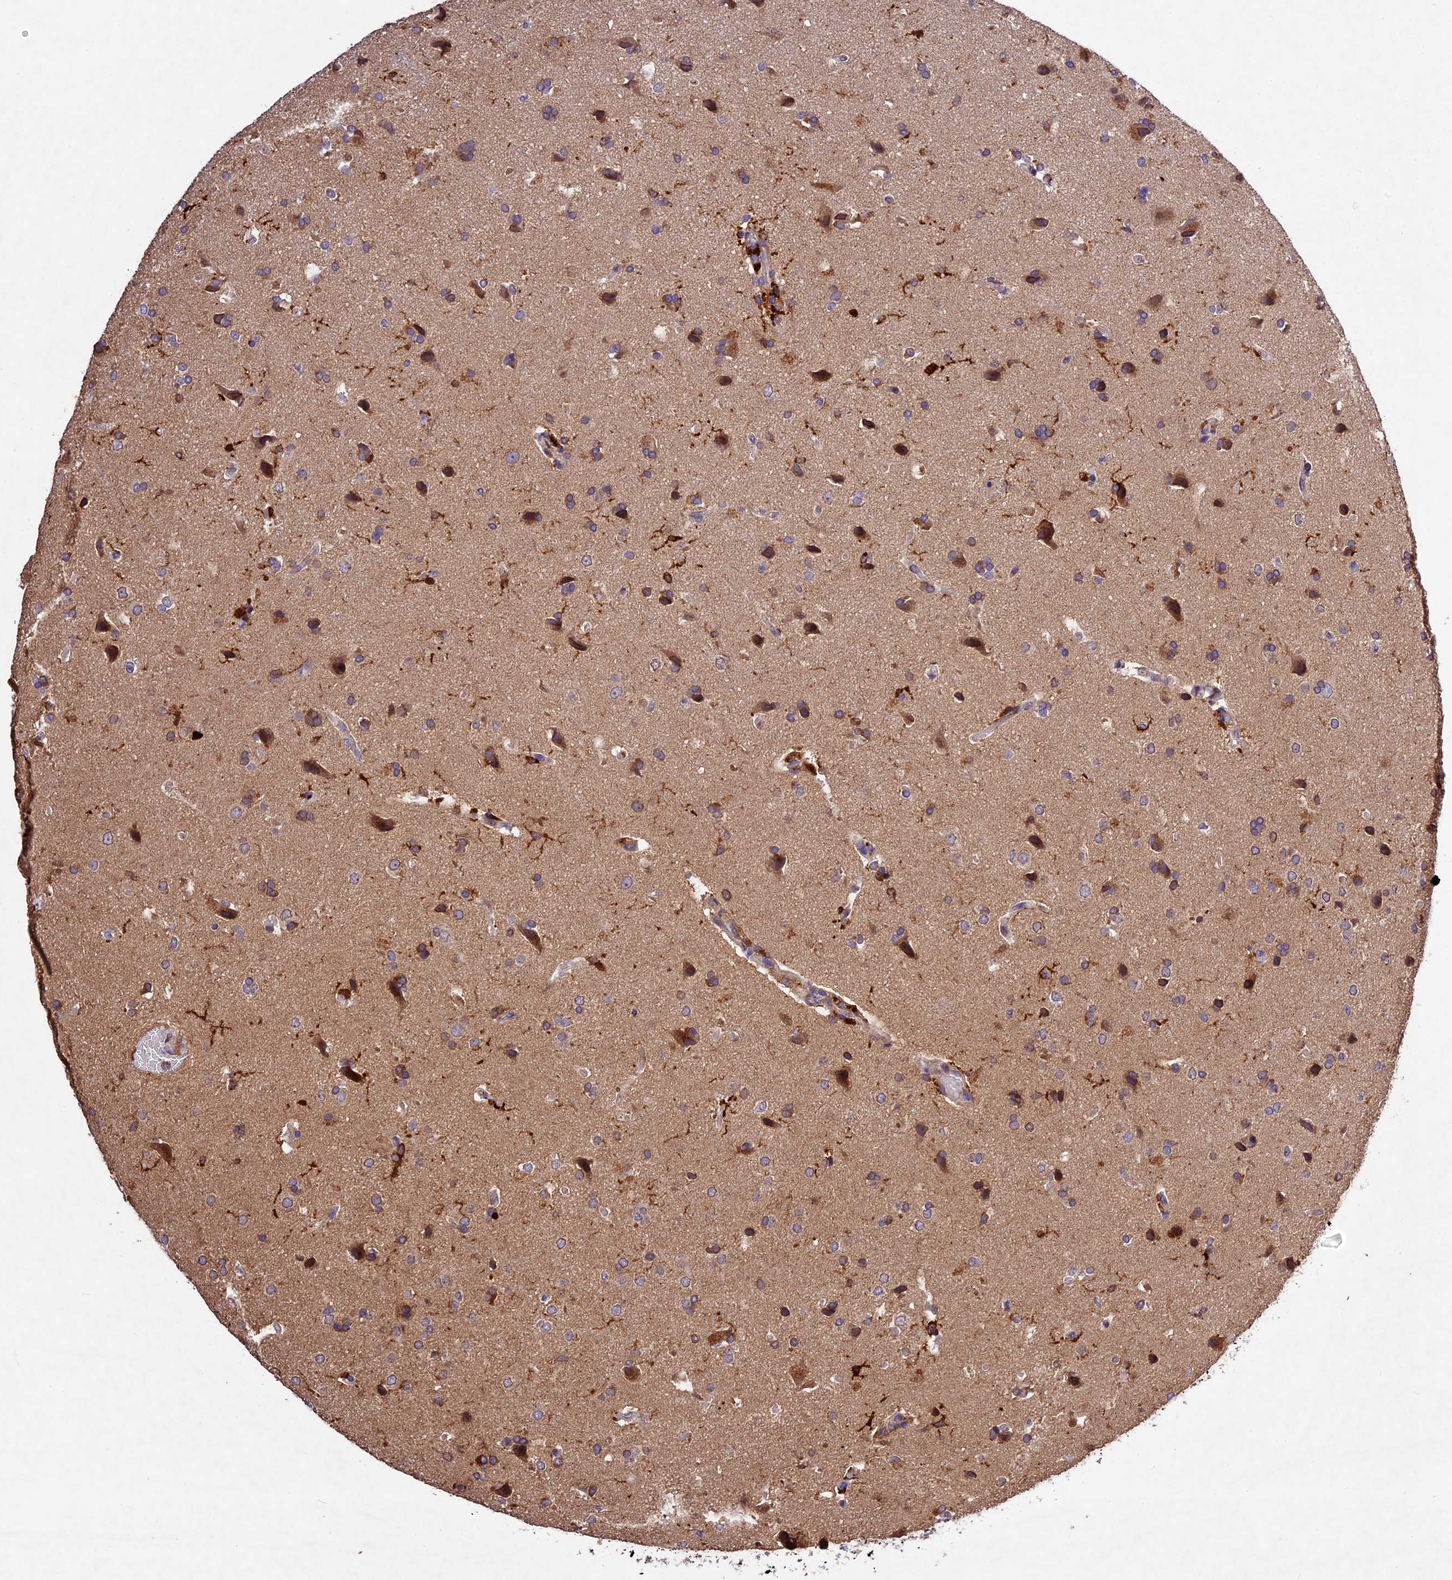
{"staining": {"intensity": "moderate", "quantity": "<25%", "location": "cytoplasmic/membranous"}, "tissue": "glioma", "cell_type": "Tumor cells", "image_type": "cancer", "snomed": [{"axis": "morphology", "description": "Glioma, malignant, High grade"}, {"axis": "topography", "description": "Brain"}], "caption": "There is low levels of moderate cytoplasmic/membranous staining in tumor cells of glioma, as demonstrated by immunohistochemical staining (brown color).", "gene": "CILP2", "patient": {"sex": "male", "age": 72}}